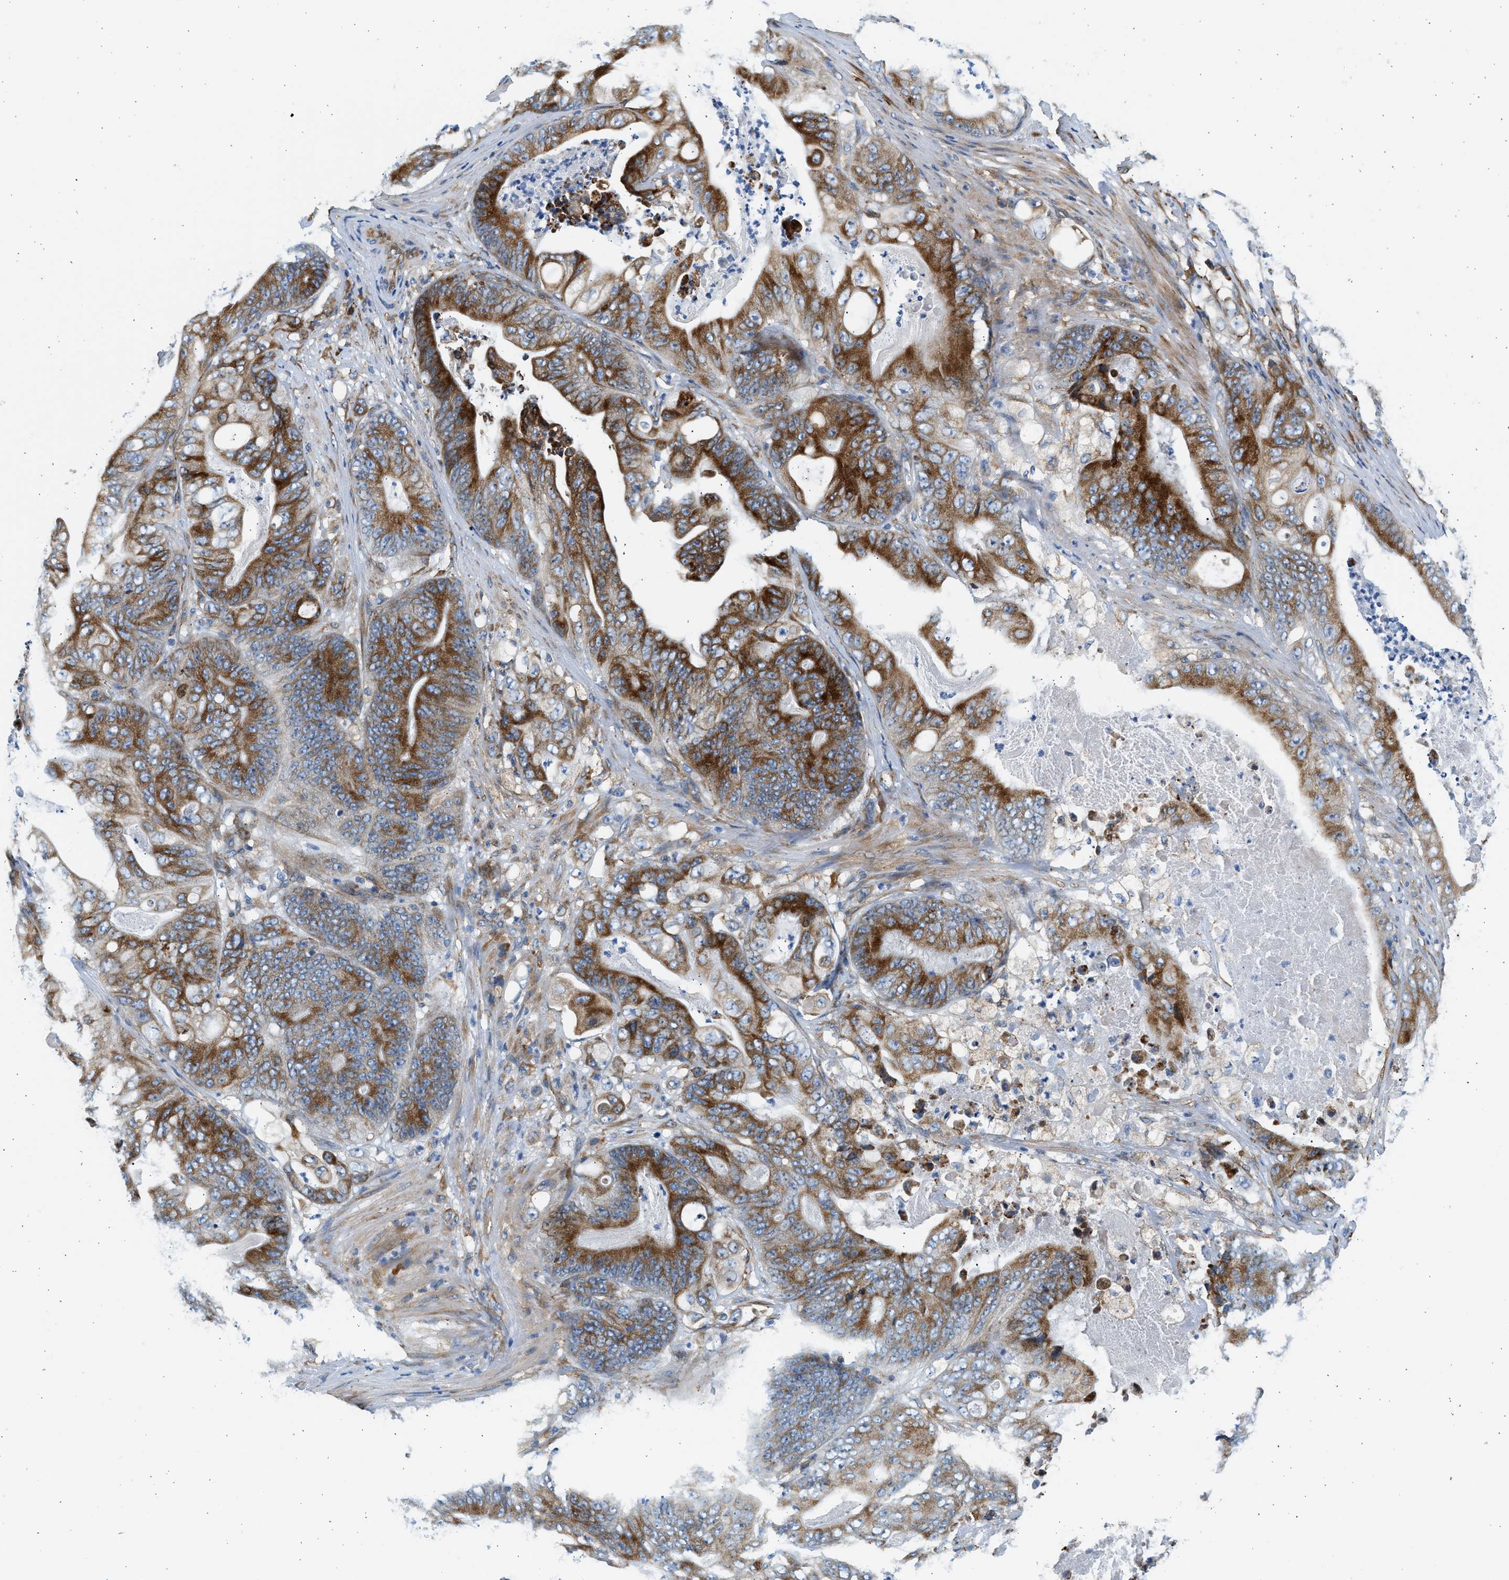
{"staining": {"intensity": "strong", "quantity": ">75%", "location": "cytoplasmic/membranous"}, "tissue": "stomach cancer", "cell_type": "Tumor cells", "image_type": "cancer", "snomed": [{"axis": "morphology", "description": "Adenocarcinoma, NOS"}, {"axis": "topography", "description": "Stomach"}], "caption": "Human stomach cancer stained for a protein (brown) reveals strong cytoplasmic/membranous positive expression in about >75% of tumor cells.", "gene": "CNTN6", "patient": {"sex": "female", "age": 73}}